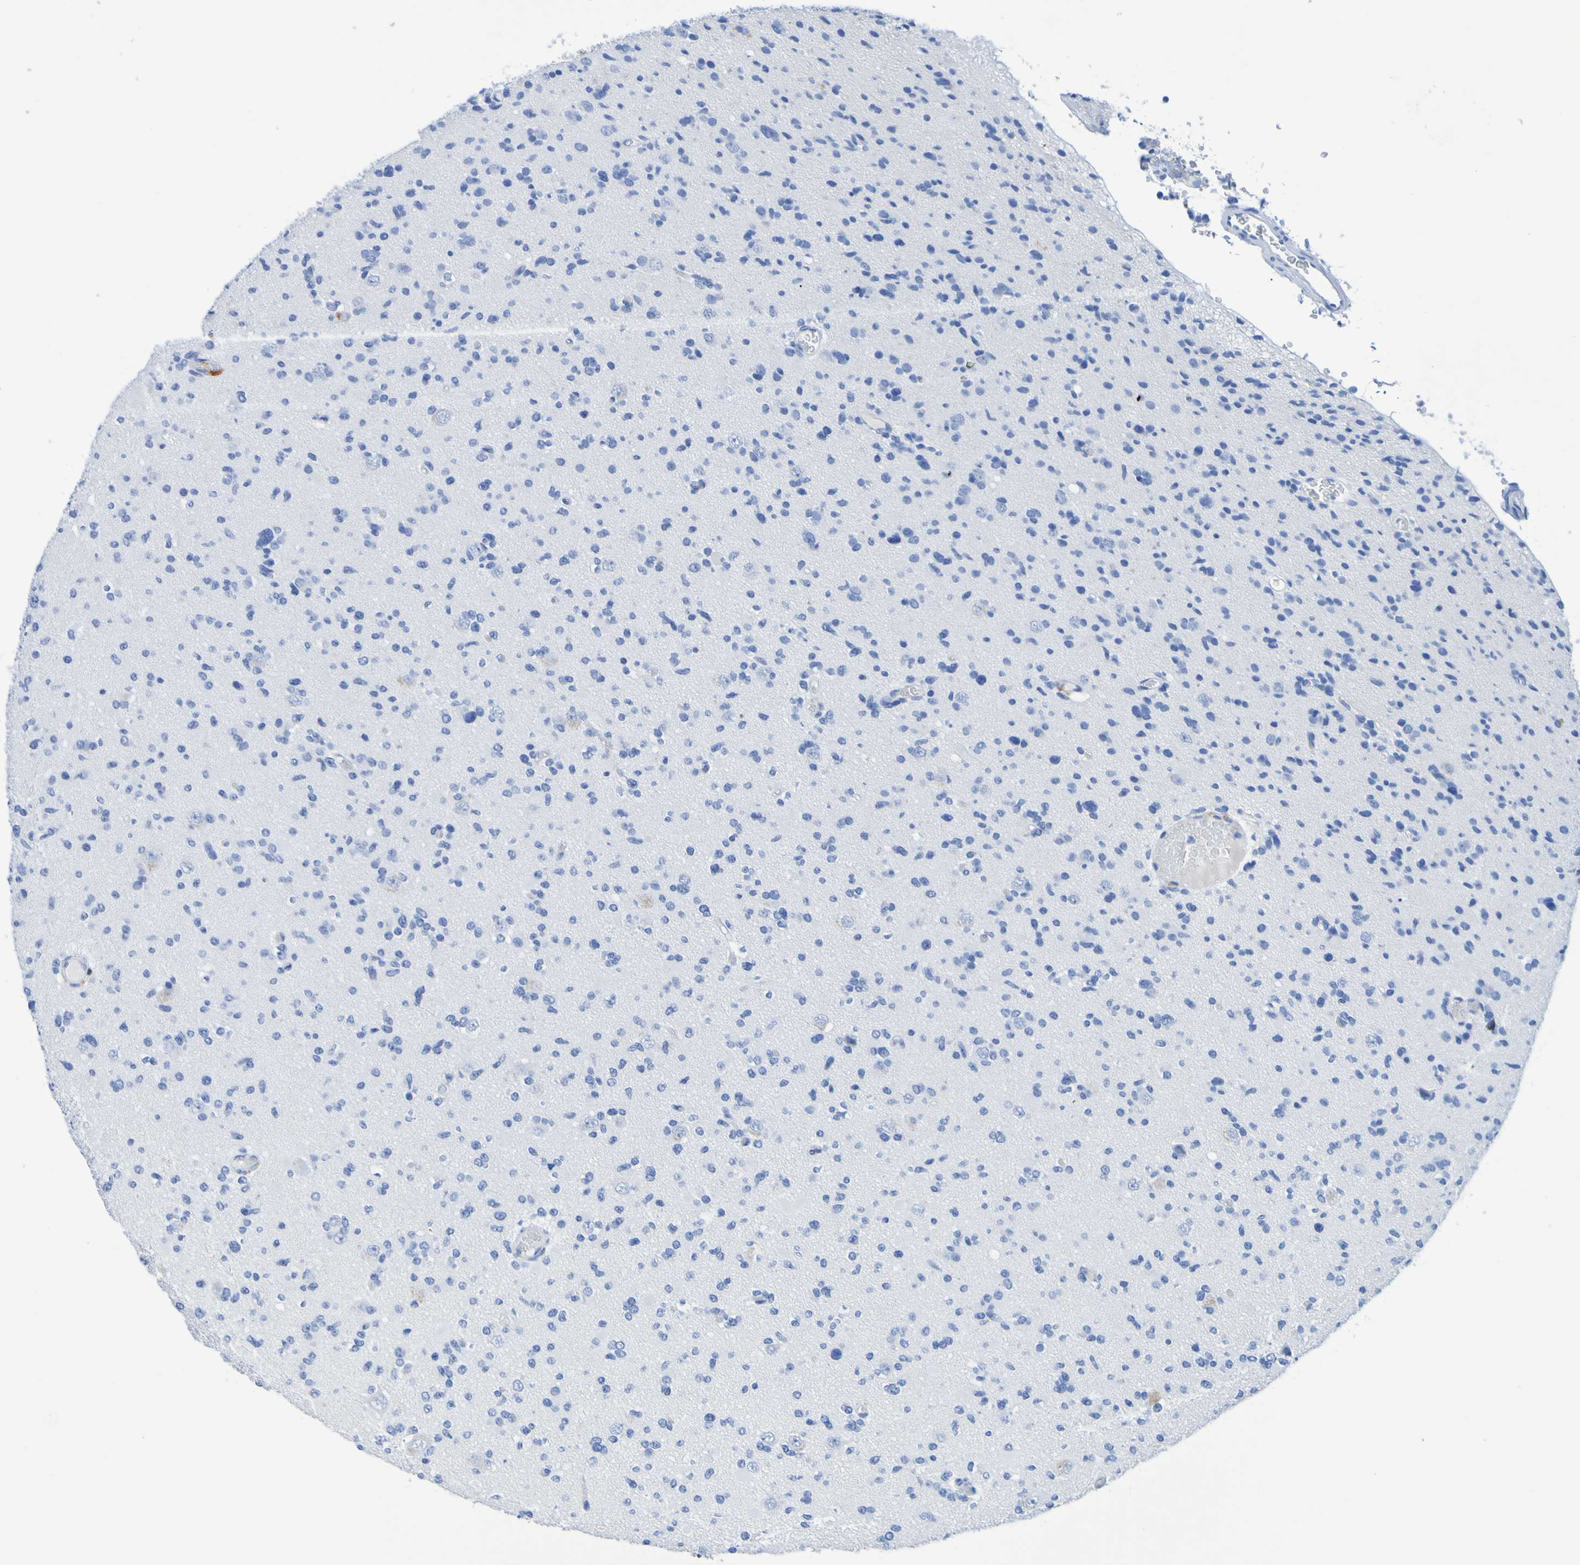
{"staining": {"intensity": "negative", "quantity": "none", "location": "none"}, "tissue": "glioma", "cell_type": "Tumor cells", "image_type": "cancer", "snomed": [{"axis": "morphology", "description": "Glioma, malignant, Low grade"}, {"axis": "topography", "description": "Brain"}], "caption": "Glioma stained for a protein using immunohistochemistry reveals no expression tumor cells.", "gene": "DPEP1", "patient": {"sex": "female", "age": 22}}